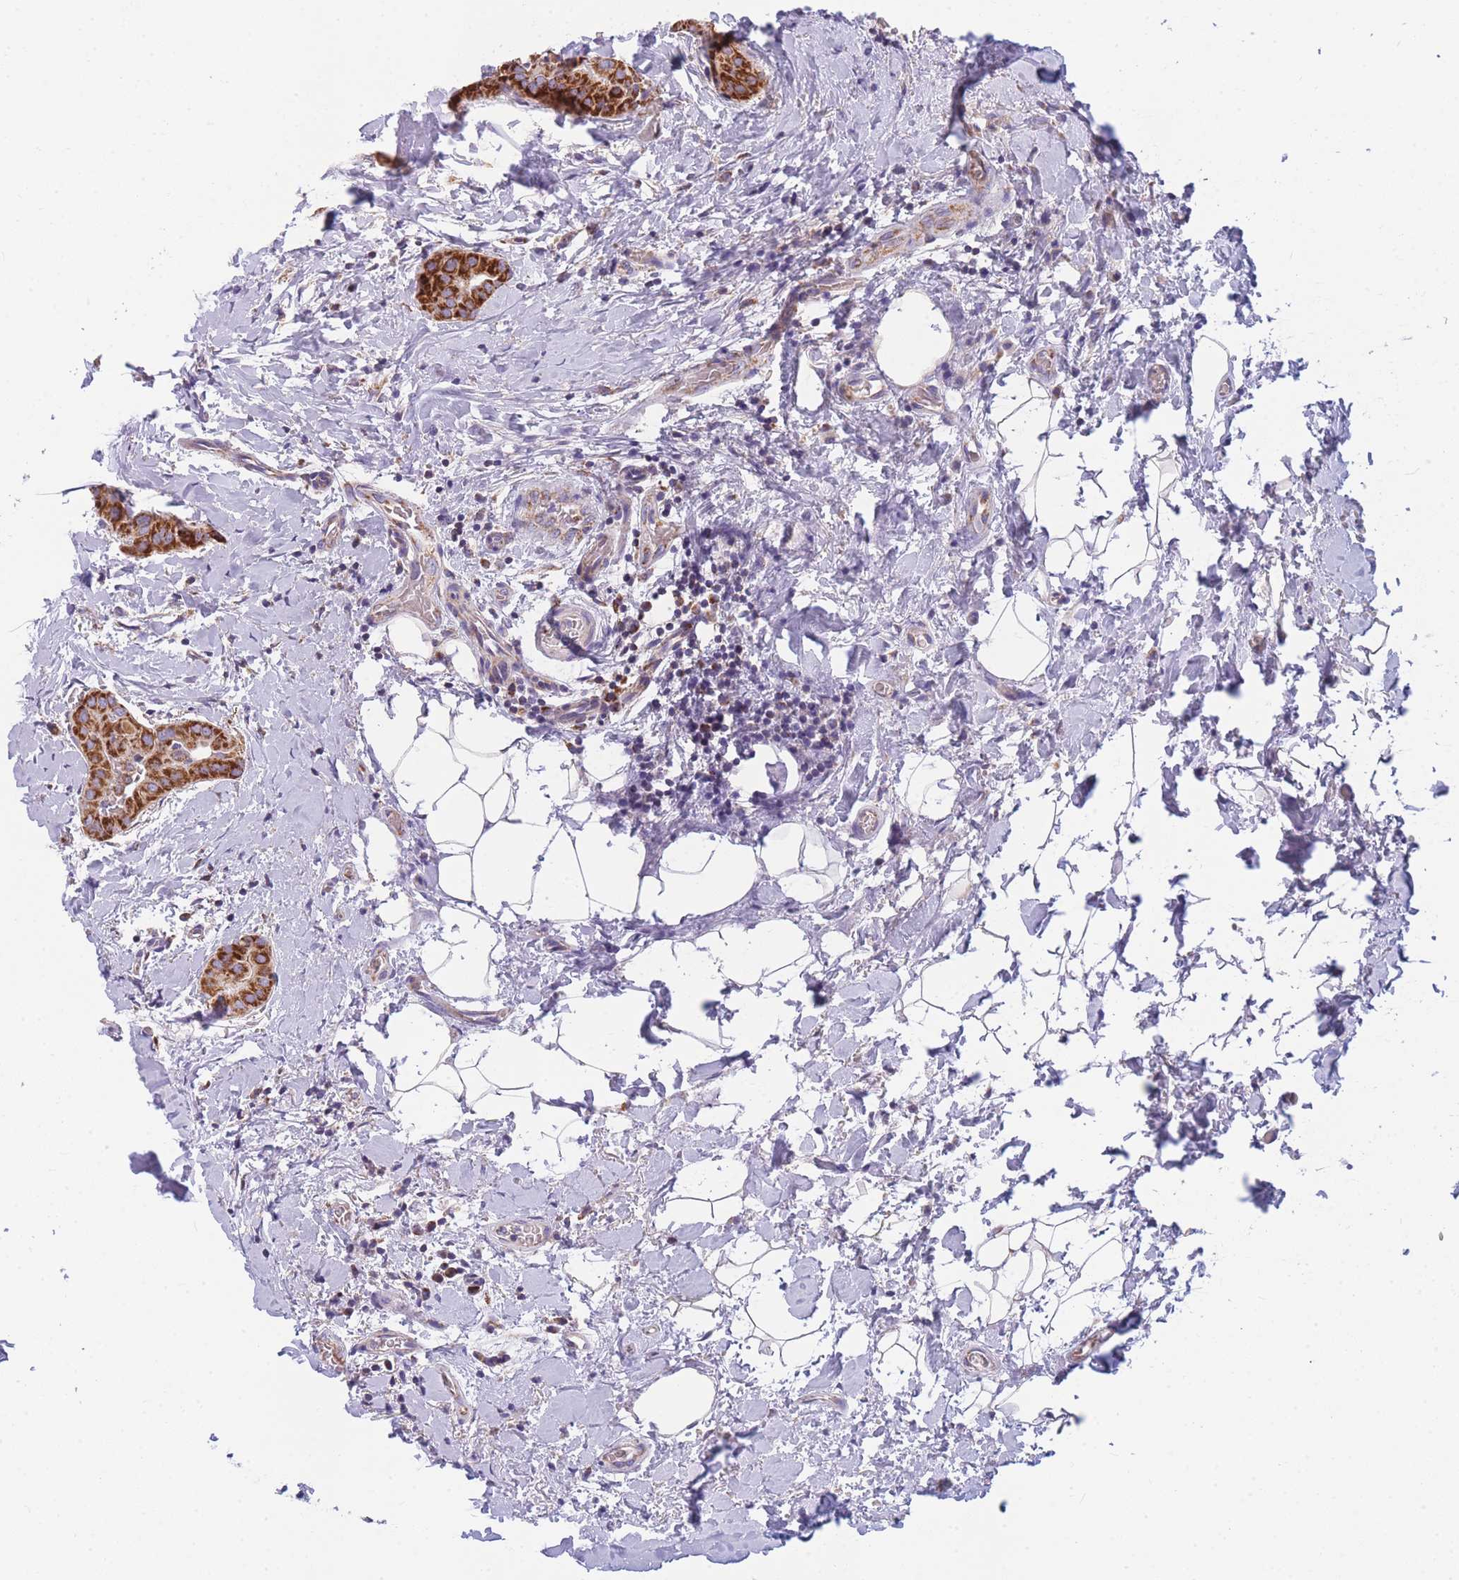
{"staining": {"intensity": "strong", "quantity": ">75%", "location": "cytoplasmic/membranous"}, "tissue": "thyroid cancer", "cell_type": "Tumor cells", "image_type": "cancer", "snomed": [{"axis": "morphology", "description": "Papillary adenocarcinoma, NOS"}, {"axis": "topography", "description": "Thyroid gland"}], "caption": "The micrograph reveals staining of thyroid cancer, revealing strong cytoplasmic/membranous protein positivity (brown color) within tumor cells.", "gene": "MRPS11", "patient": {"sex": "male", "age": 33}}